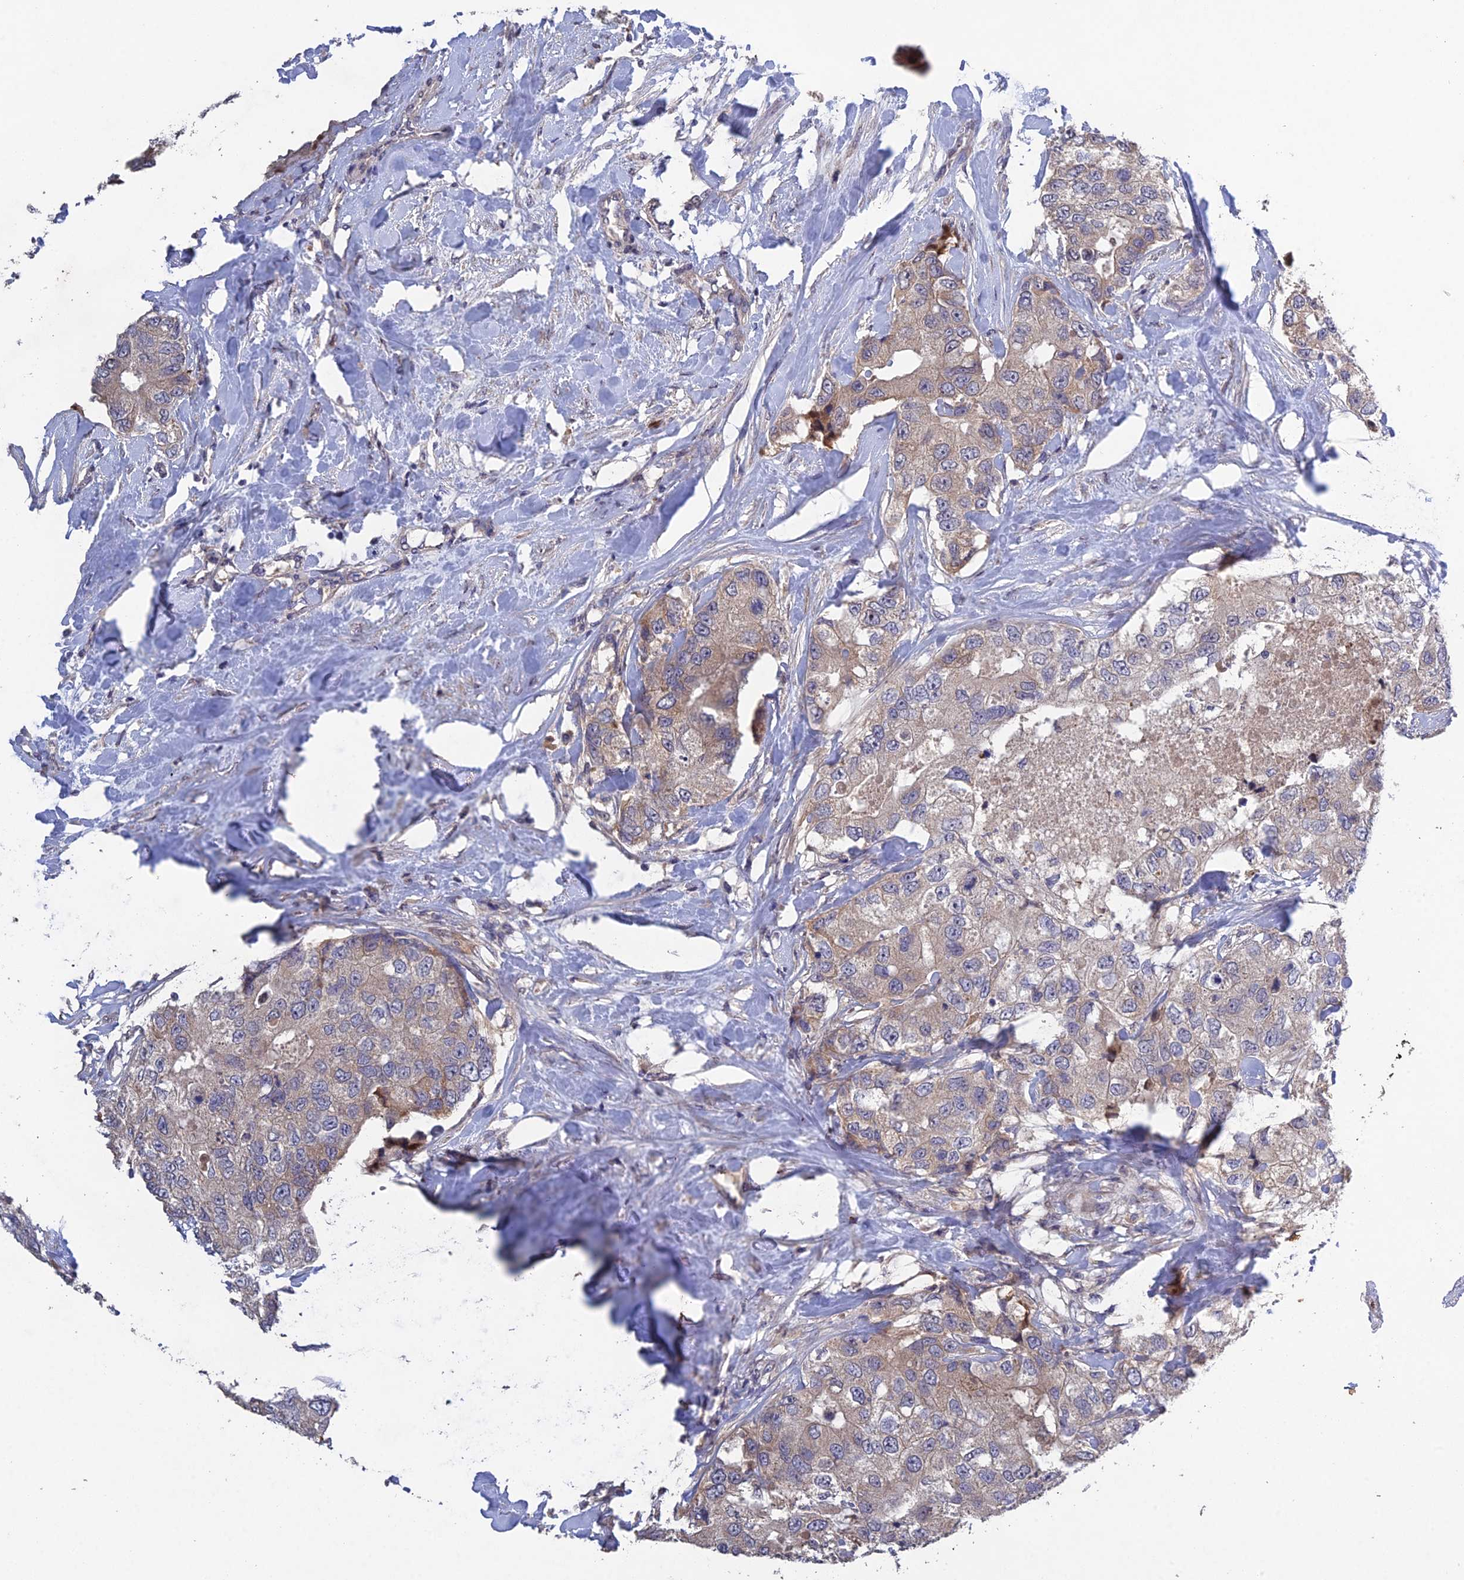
{"staining": {"intensity": "weak", "quantity": "<25%", "location": "cytoplasmic/membranous"}, "tissue": "breast cancer", "cell_type": "Tumor cells", "image_type": "cancer", "snomed": [{"axis": "morphology", "description": "Duct carcinoma"}, {"axis": "topography", "description": "Breast"}], "caption": "The histopathology image reveals no staining of tumor cells in intraductal carcinoma (breast).", "gene": "SLC39A13", "patient": {"sex": "female", "age": 62}}